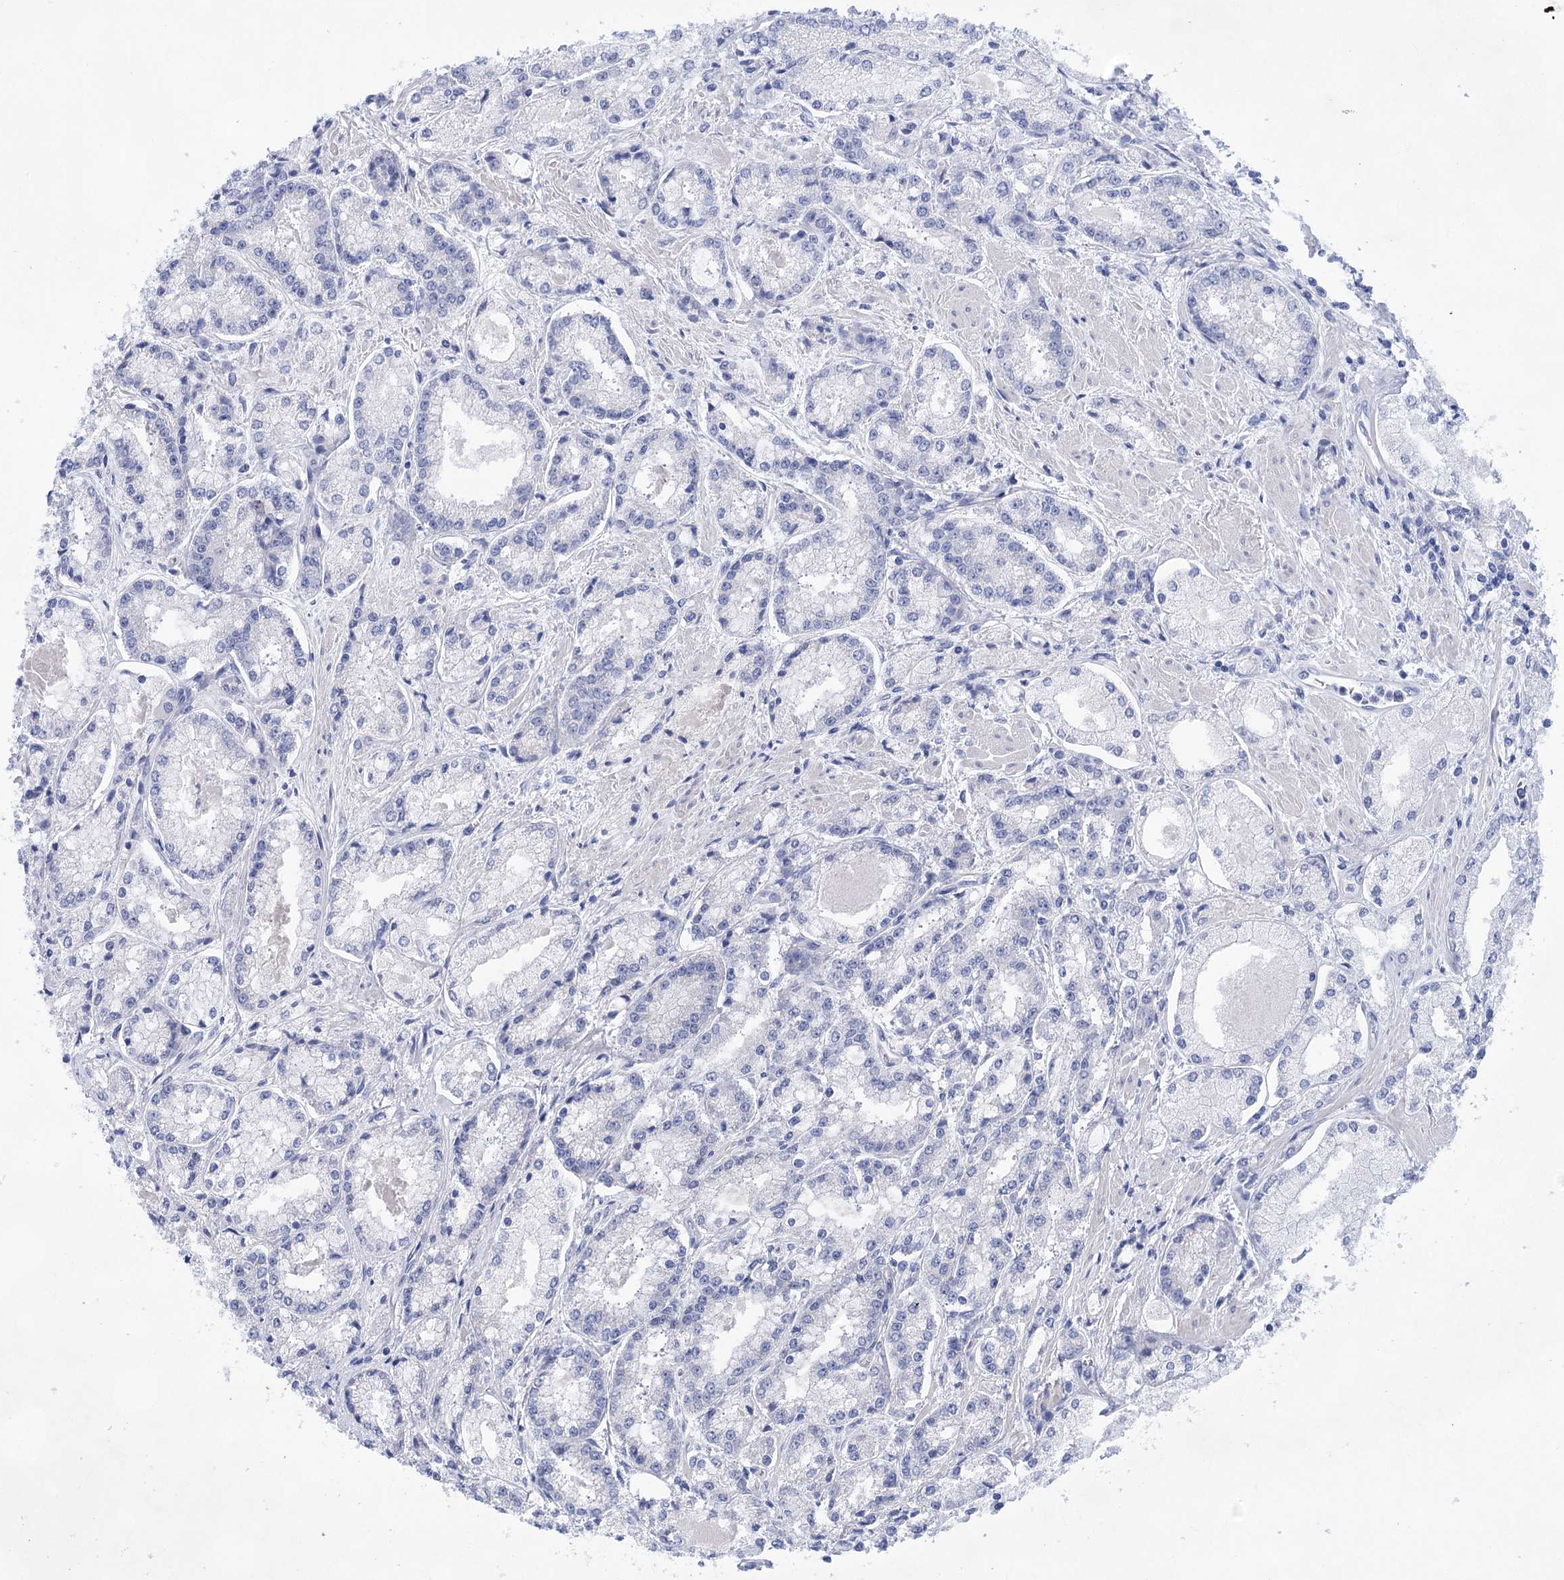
{"staining": {"intensity": "negative", "quantity": "none", "location": "none"}, "tissue": "prostate cancer", "cell_type": "Tumor cells", "image_type": "cancer", "snomed": [{"axis": "morphology", "description": "Adenocarcinoma, Low grade"}, {"axis": "topography", "description": "Prostate"}], "caption": "Immunohistochemistry (IHC) of human adenocarcinoma (low-grade) (prostate) exhibits no positivity in tumor cells.", "gene": "LALBA", "patient": {"sex": "male", "age": 74}}